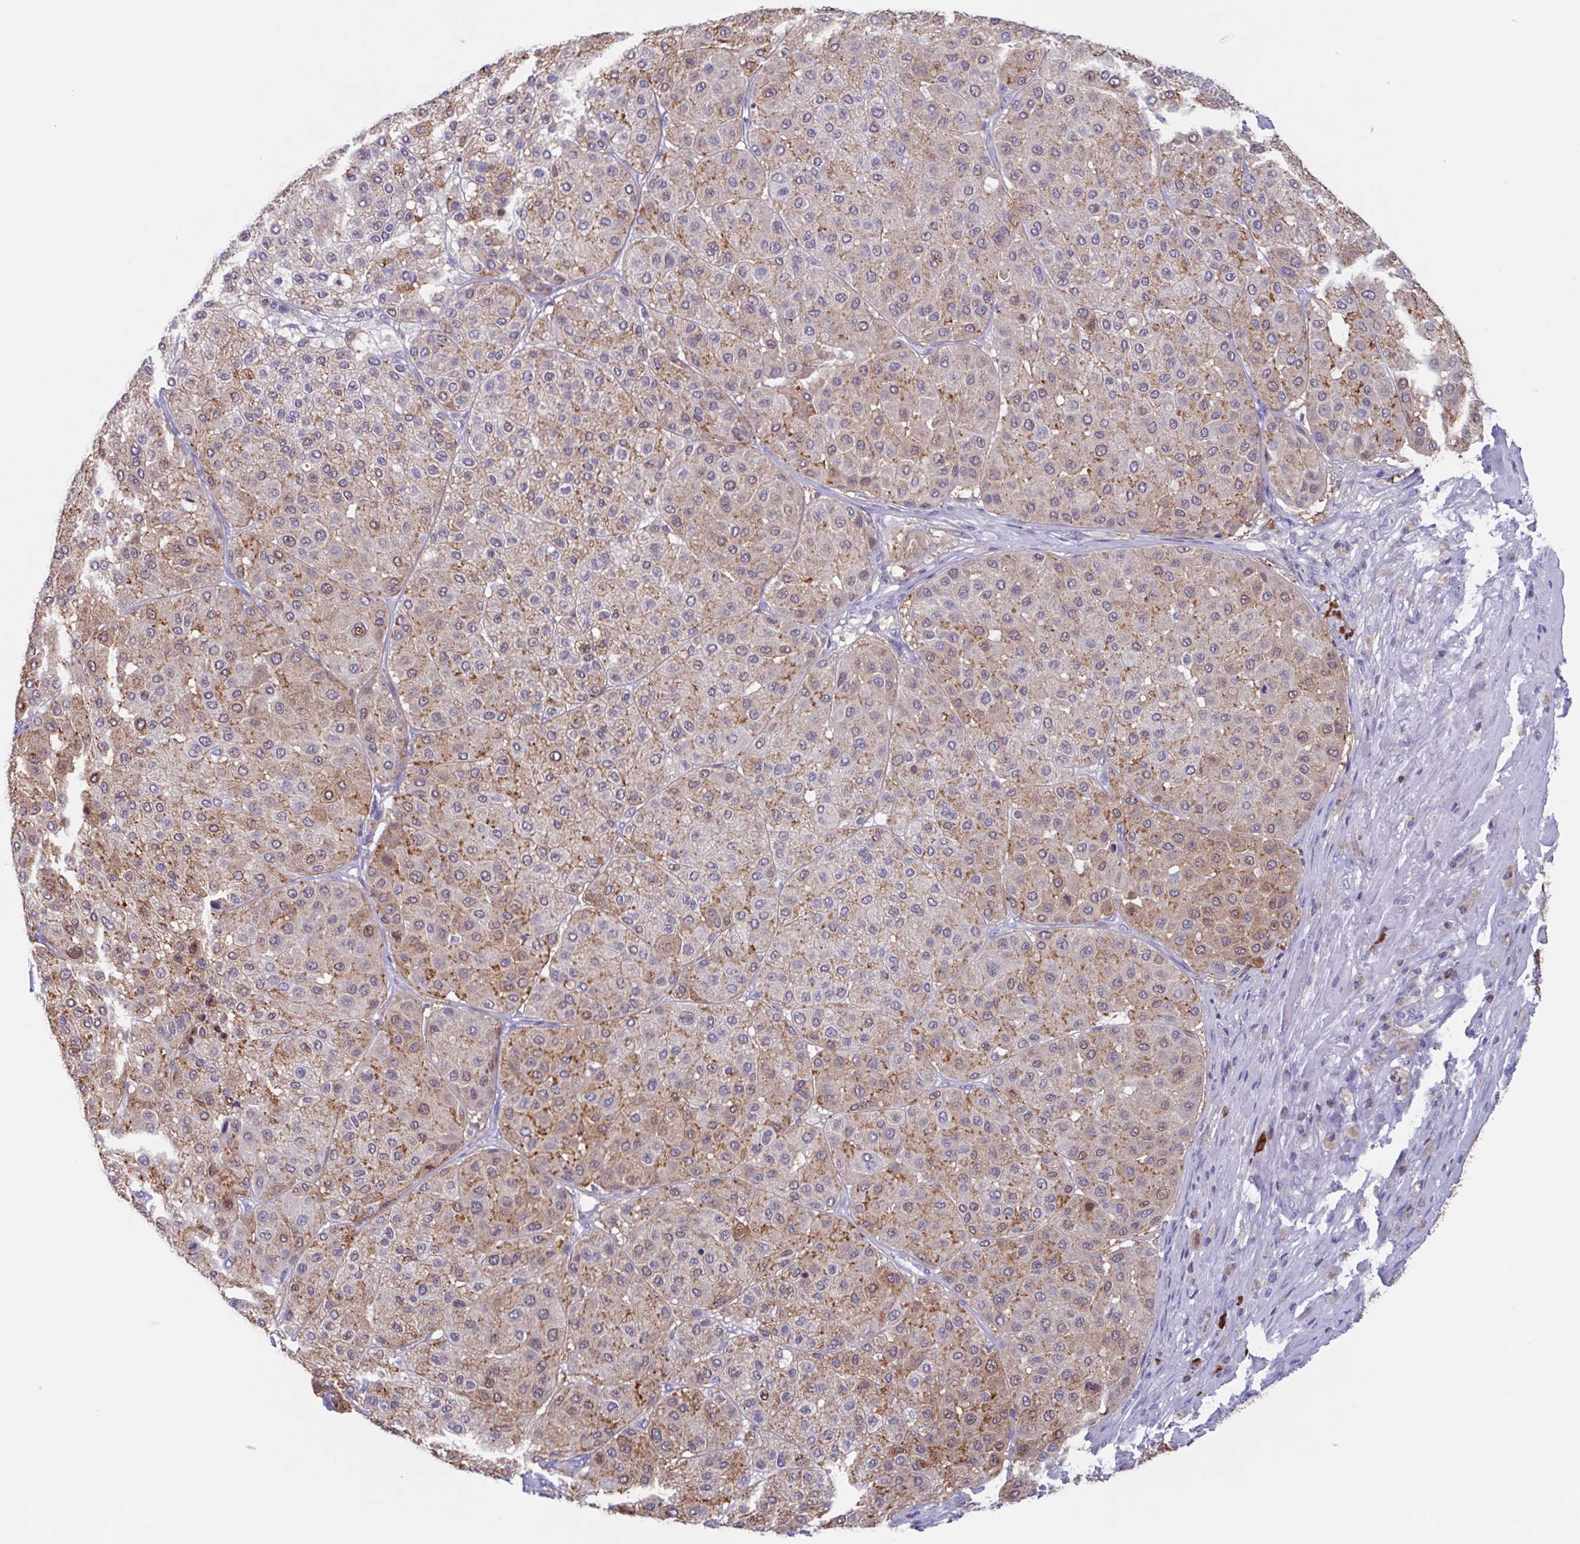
{"staining": {"intensity": "moderate", "quantity": "25%-75%", "location": "cytoplasmic/membranous"}, "tissue": "melanoma", "cell_type": "Tumor cells", "image_type": "cancer", "snomed": [{"axis": "morphology", "description": "Malignant melanoma, Metastatic site"}, {"axis": "topography", "description": "Smooth muscle"}], "caption": "Immunohistochemistry (IHC) micrograph of neoplastic tissue: human melanoma stained using IHC reveals medium levels of moderate protein expression localized specifically in the cytoplasmic/membranous of tumor cells, appearing as a cytoplasmic/membranous brown color.", "gene": "TPD52", "patient": {"sex": "male", "age": 41}}